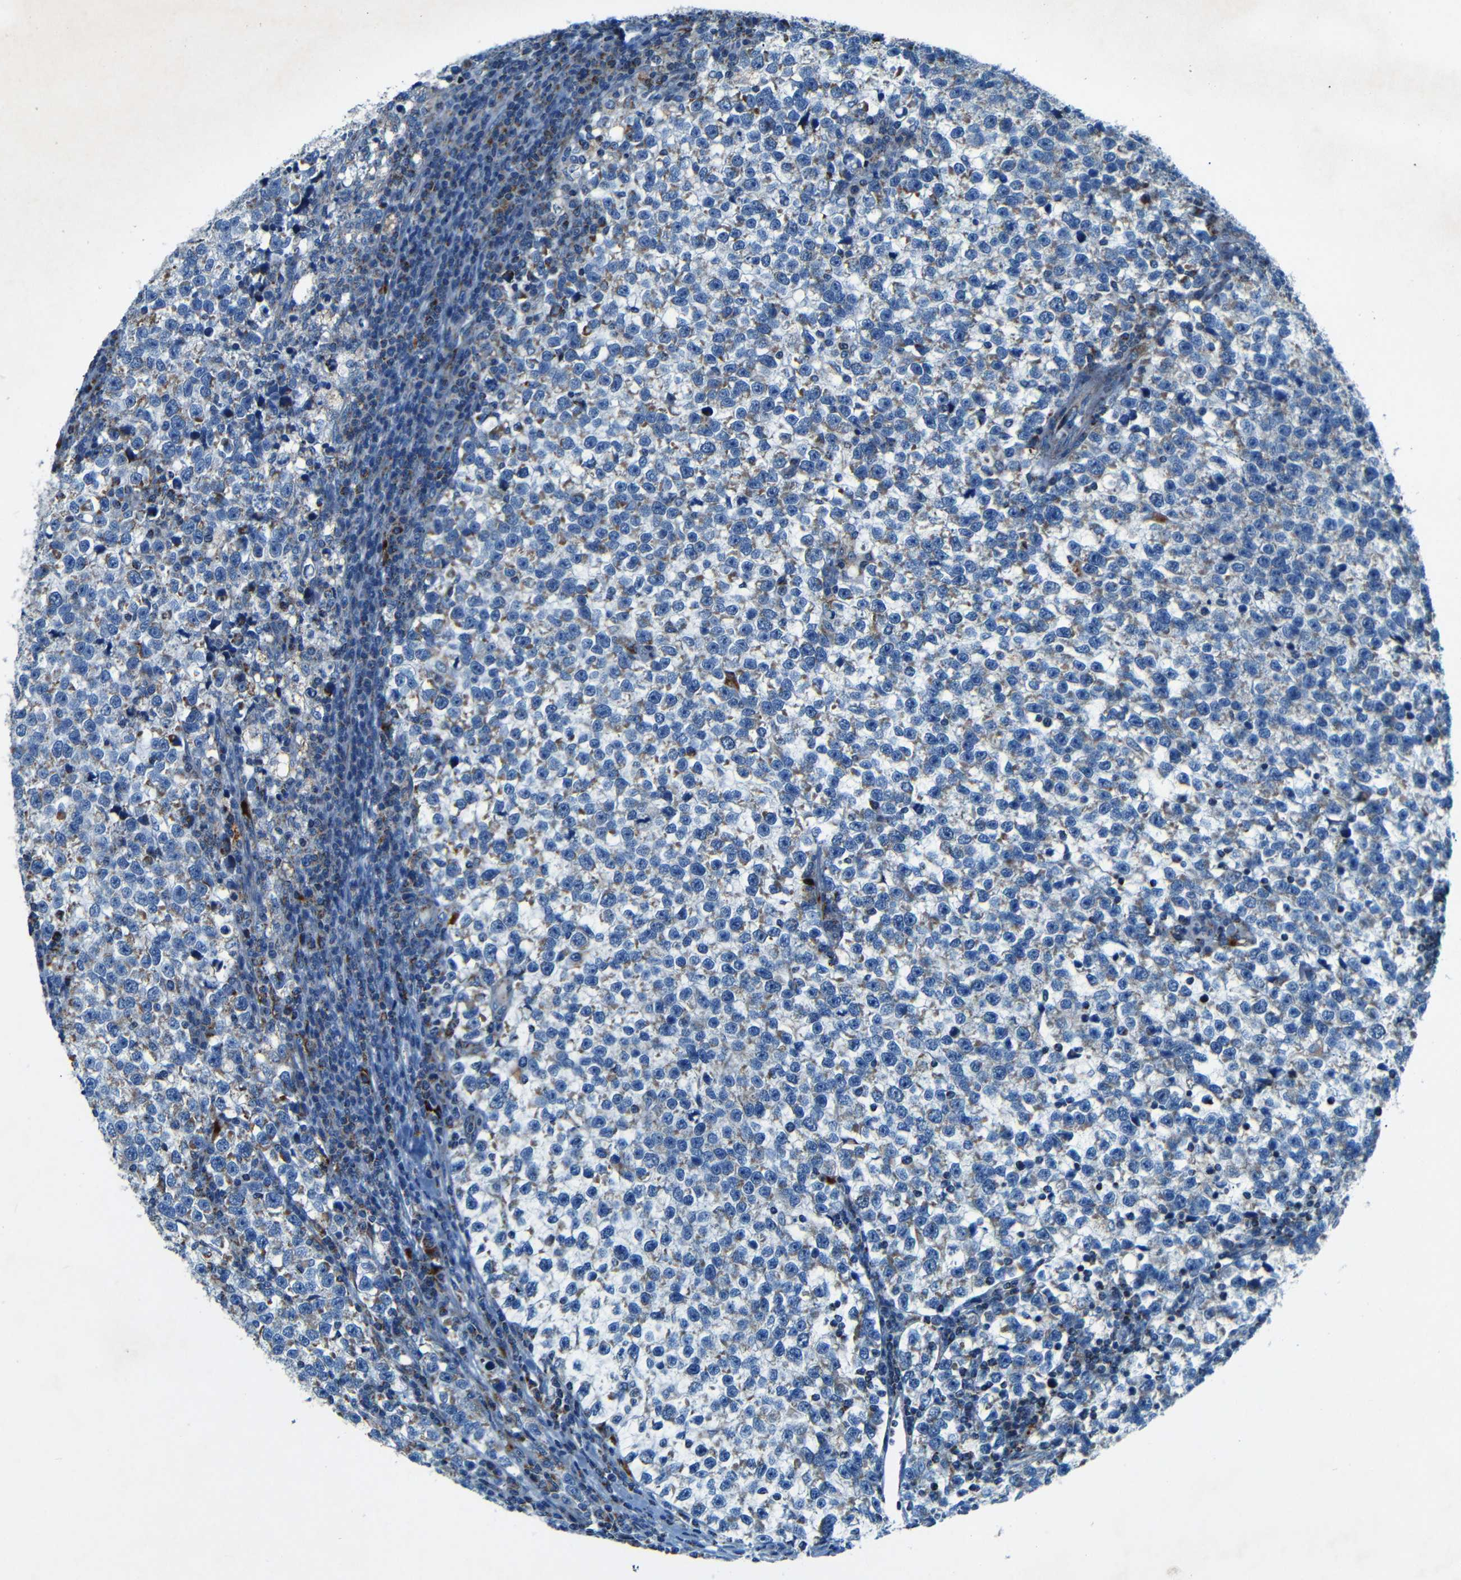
{"staining": {"intensity": "moderate", "quantity": "<25%", "location": "cytoplasmic/membranous"}, "tissue": "testis cancer", "cell_type": "Tumor cells", "image_type": "cancer", "snomed": [{"axis": "morphology", "description": "Normal tissue, NOS"}, {"axis": "morphology", "description": "Seminoma, NOS"}, {"axis": "topography", "description": "Testis"}], "caption": "The histopathology image shows a brown stain indicating the presence of a protein in the cytoplasmic/membranous of tumor cells in testis cancer (seminoma).", "gene": "WSCD2", "patient": {"sex": "male", "age": 43}}